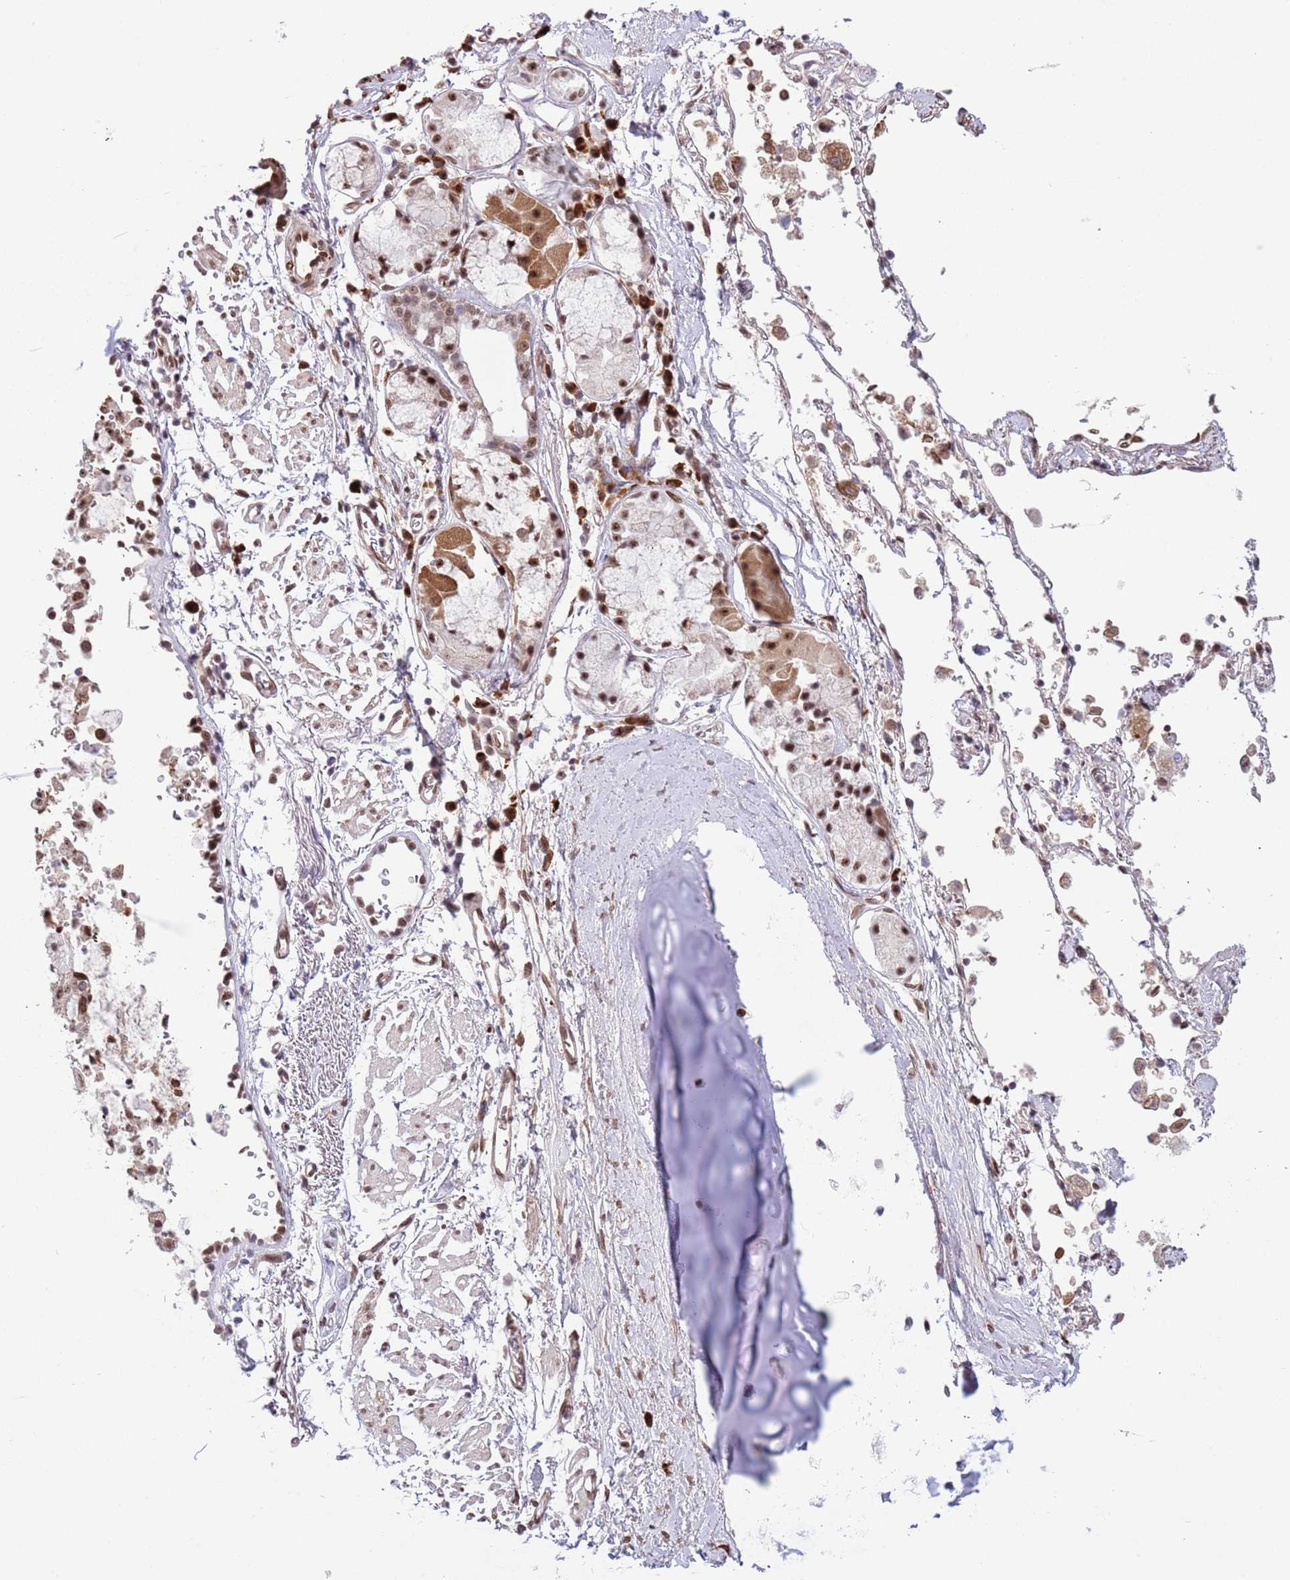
{"staining": {"intensity": "moderate", "quantity": ">75%", "location": "nuclear"}, "tissue": "soft tissue", "cell_type": "Chondrocytes", "image_type": "normal", "snomed": [{"axis": "morphology", "description": "Normal tissue, NOS"}, {"axis": "topography", "description": "Cartilage tissue"}], "caption": "Chondrocytes show moderate nuclear staining in about >75% of cells in normal soft tissue. The staining was performed using DAB (3,3'-diaminobenzidine), with brown indicating positive protein expression. Nuclei are stained blue with hematoxylin.", "gene": "SIPA1L3", "patient": {"sex": "male", "age": 73}}